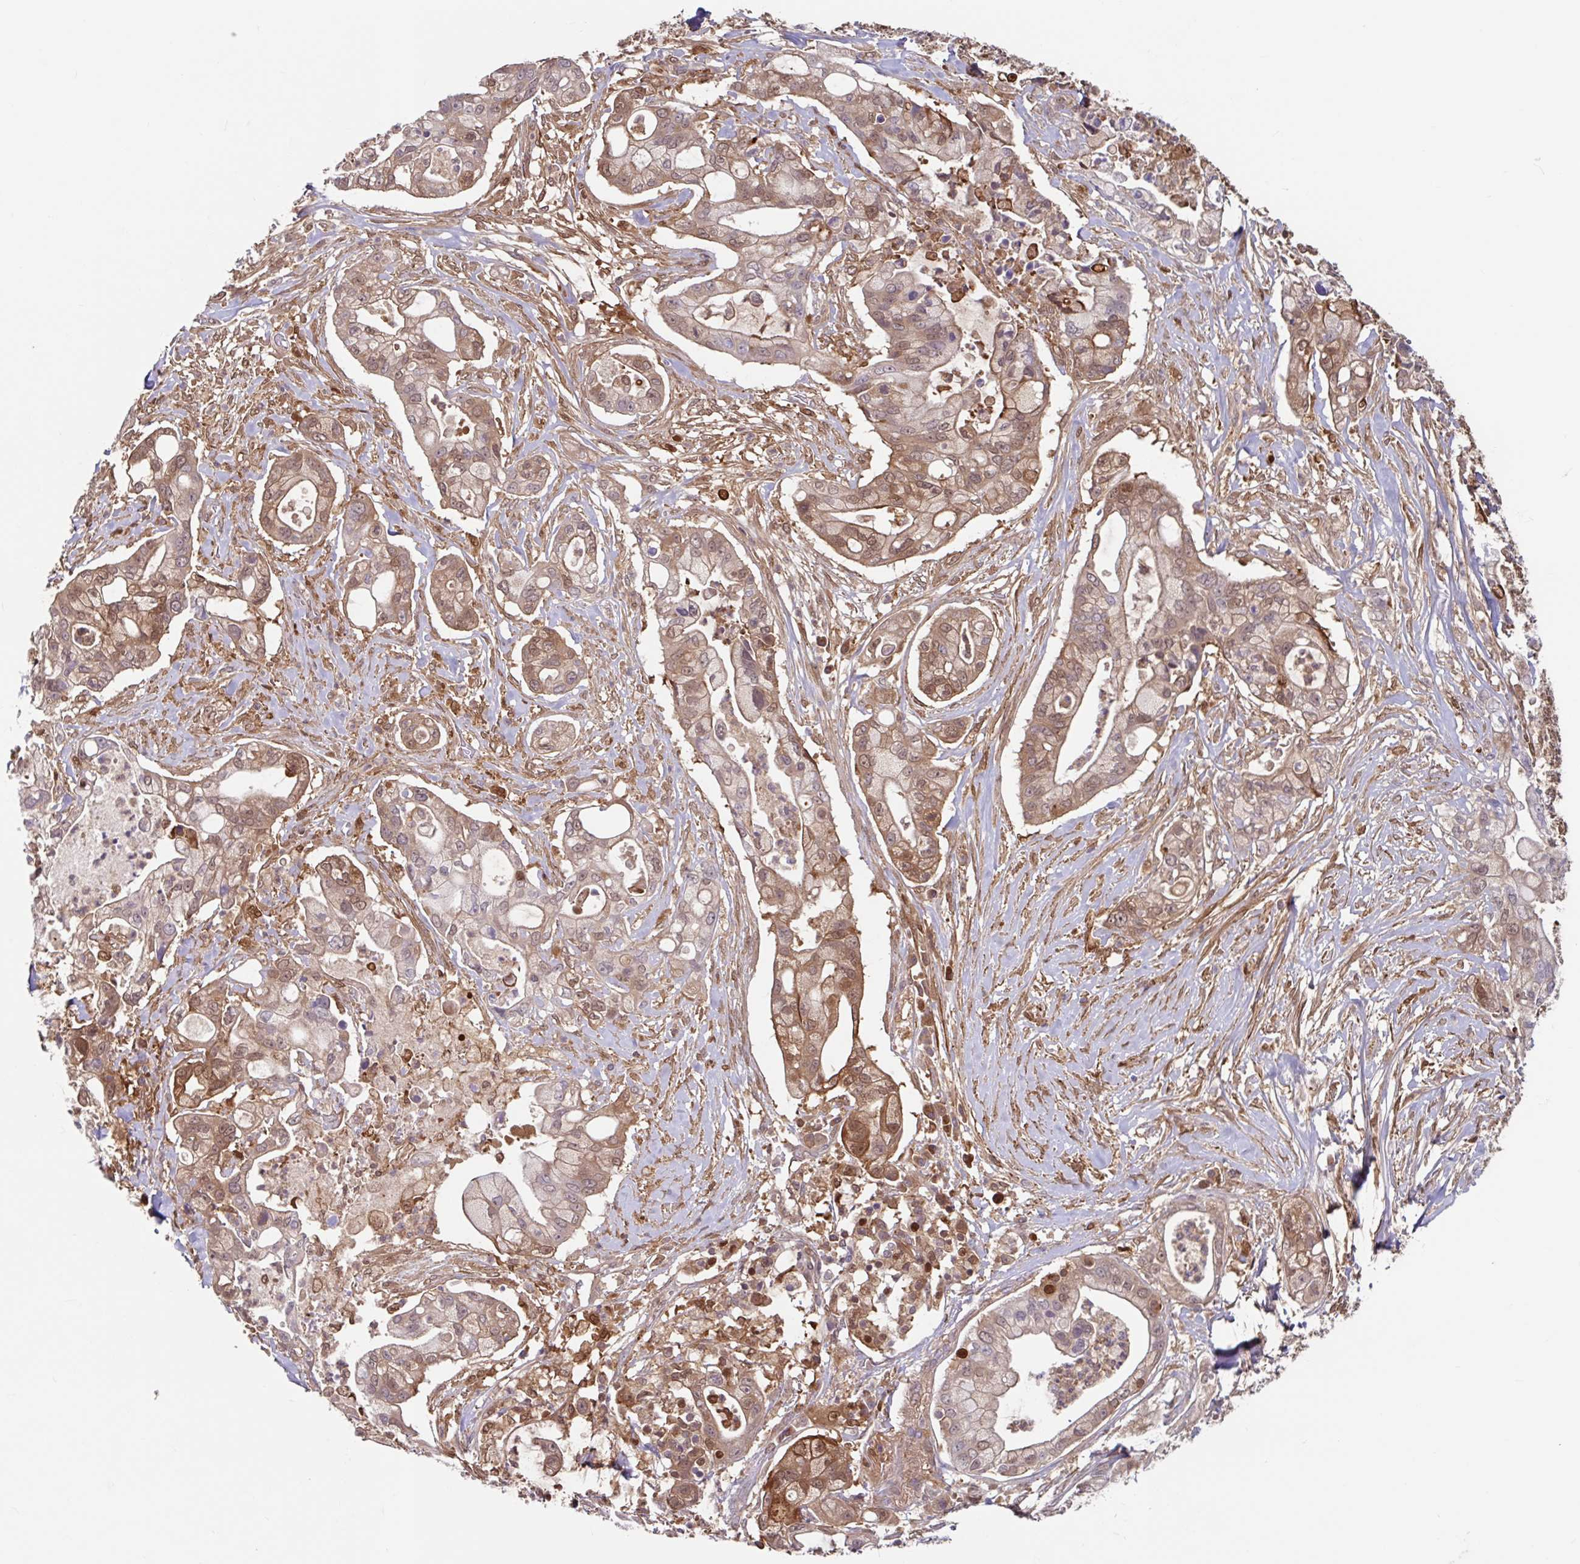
{"staining": {"intensity": "moderate", "quantity": ">75%", "location": "cytoplasmic/membranous,nuclear"}, "tissue": "pancreatic cancer", "cell_type": "Tumor cells", "image_type": "cancer", "snomed": [{"axis": "morphology", "description": "Adenocarcinoma, NOS"}, {"axis": "topography", "description": "Pancreas"}], "caption": "Immunohistochemistry (IHC) (DAB) staining of pancreatic adenocarcinoma displays moderate cytoplasmic/membranous and nuclear protein staining in approximately >75% of tumor cells.", "gene": "BLVRA", "patient": {"sex": "female", "age": 69}}